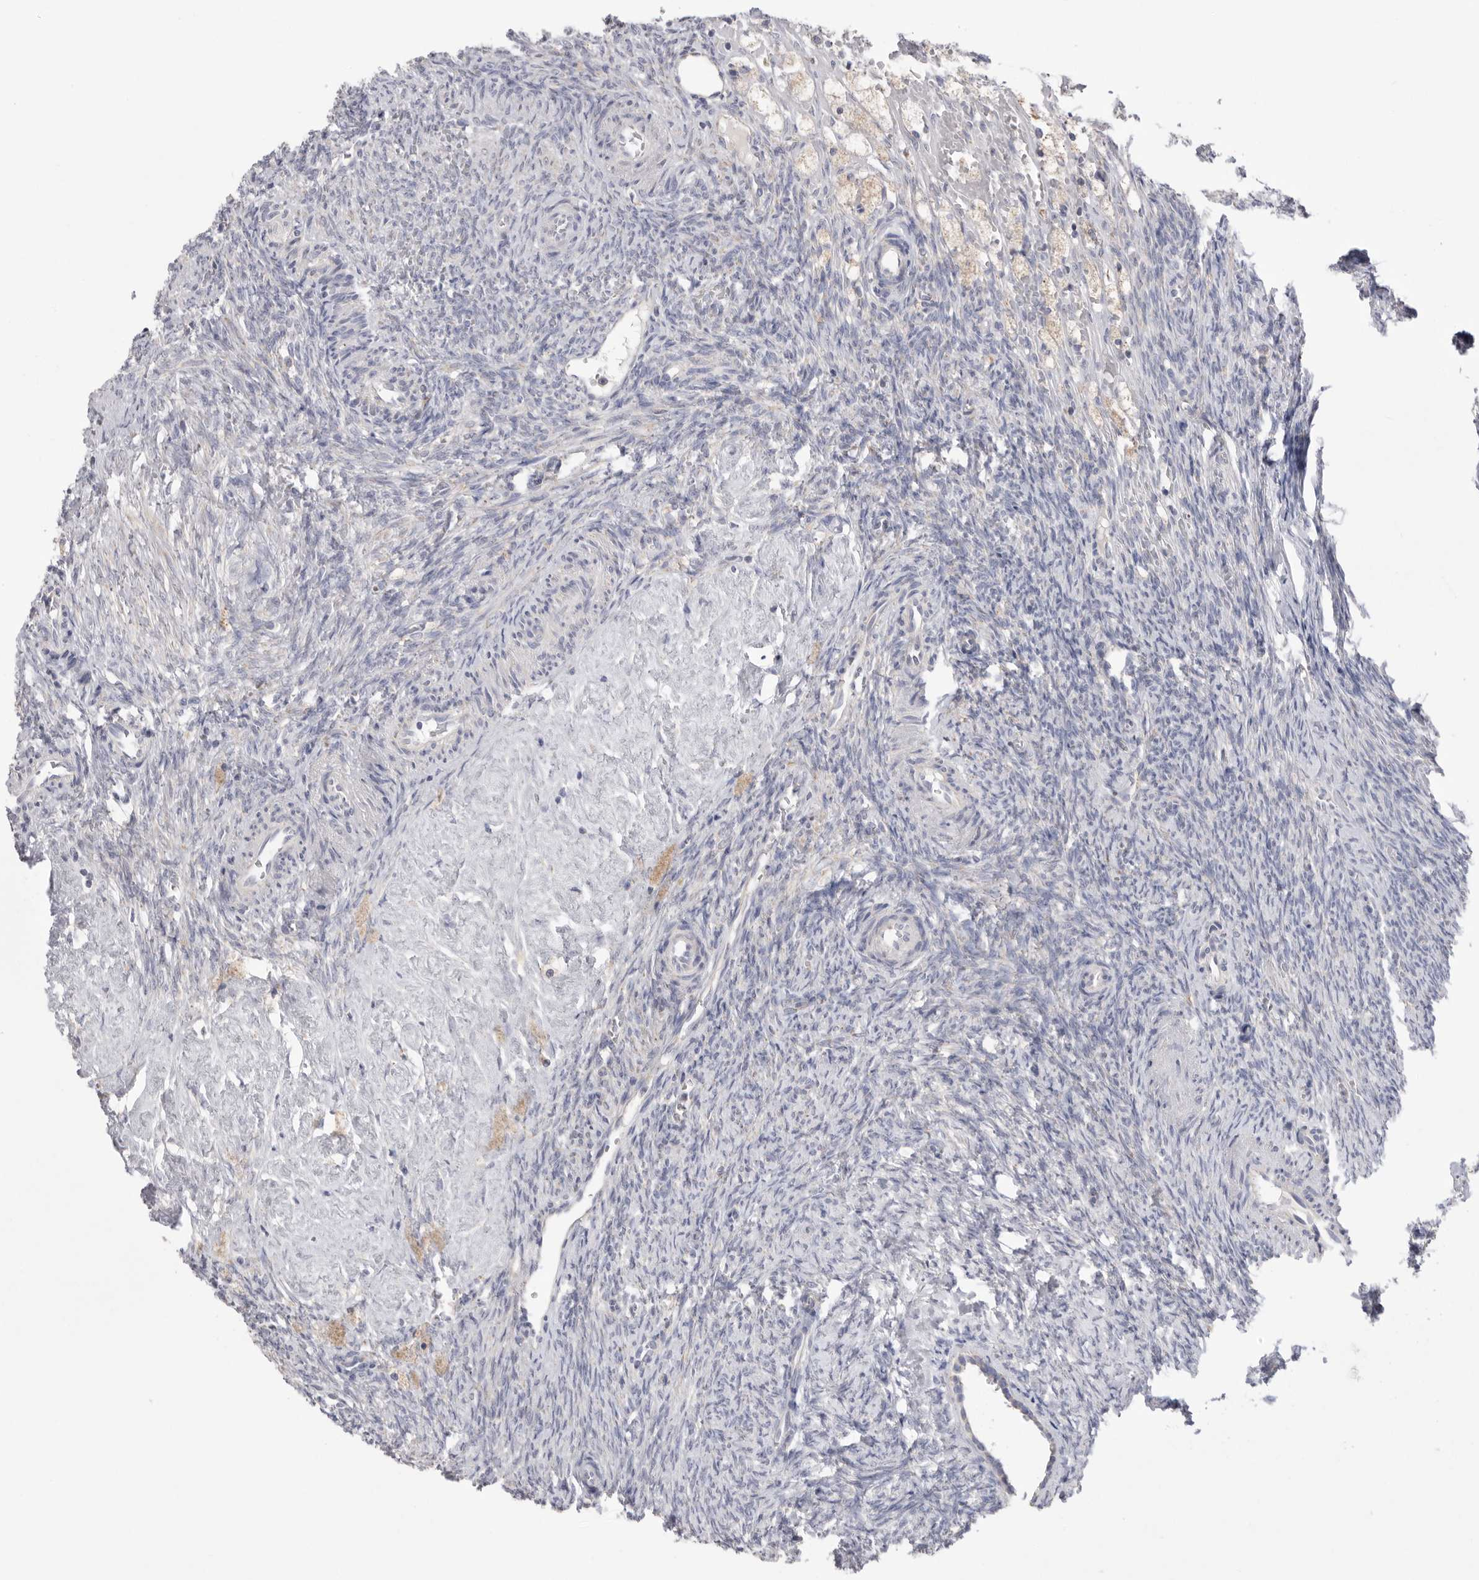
{"staining": {"intensity": "negative", "quantity": "none", "location": "none"}, "tissue": "ovary", "cell_type": "Follicle cells", "image_type": "normal", "snomed": [{"axis": "morphology", "description": "Normal tissue, NOS"}, {"axis": "topography", "description": "Ovary"}], "caption": "DAB immunohistochemical staining of normal human ovary reveals no significant expression in follicle cells.", "gene": "VDAC3", "patient": {"sex": "female", "age": 41}}